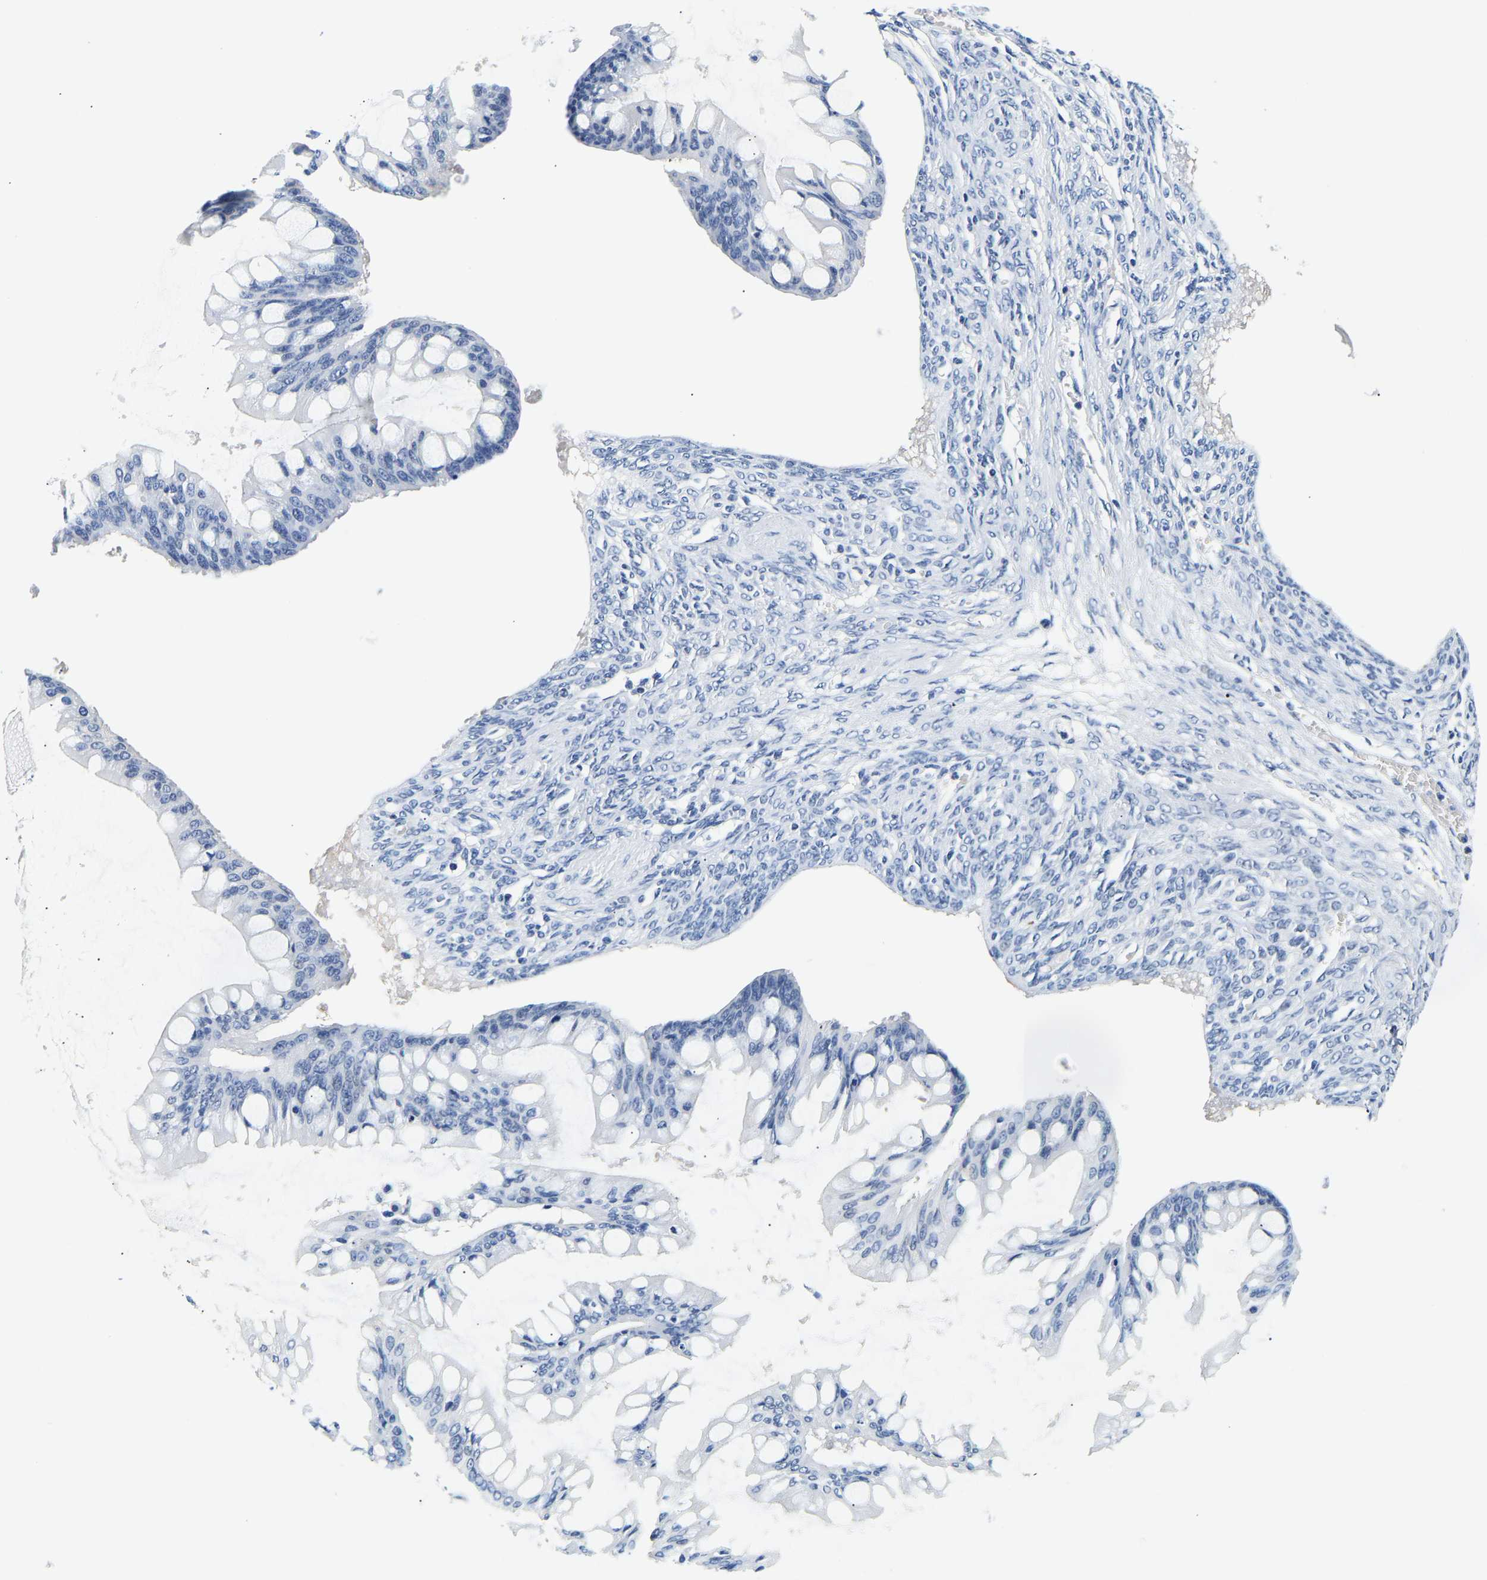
{"staining": {"intensity": "negative", "quantity": "none", "location": "none"}, "tissue": "ovarian cancer", "cell_type": "Tumor cells", "image_type": "cancer", "snomed": [{"axis": "morphology", "description": "Cystadenocarcinoma, mucinous, NOS"}, {"axis": "topography", "description": "Ovary"}], "caption": "IHC of ovarian mucinous cystadenocarcinoma reveals no expression in tumor cells.", "gene": "UCHL3", "patient": {"sex": "female", "age": 73}}